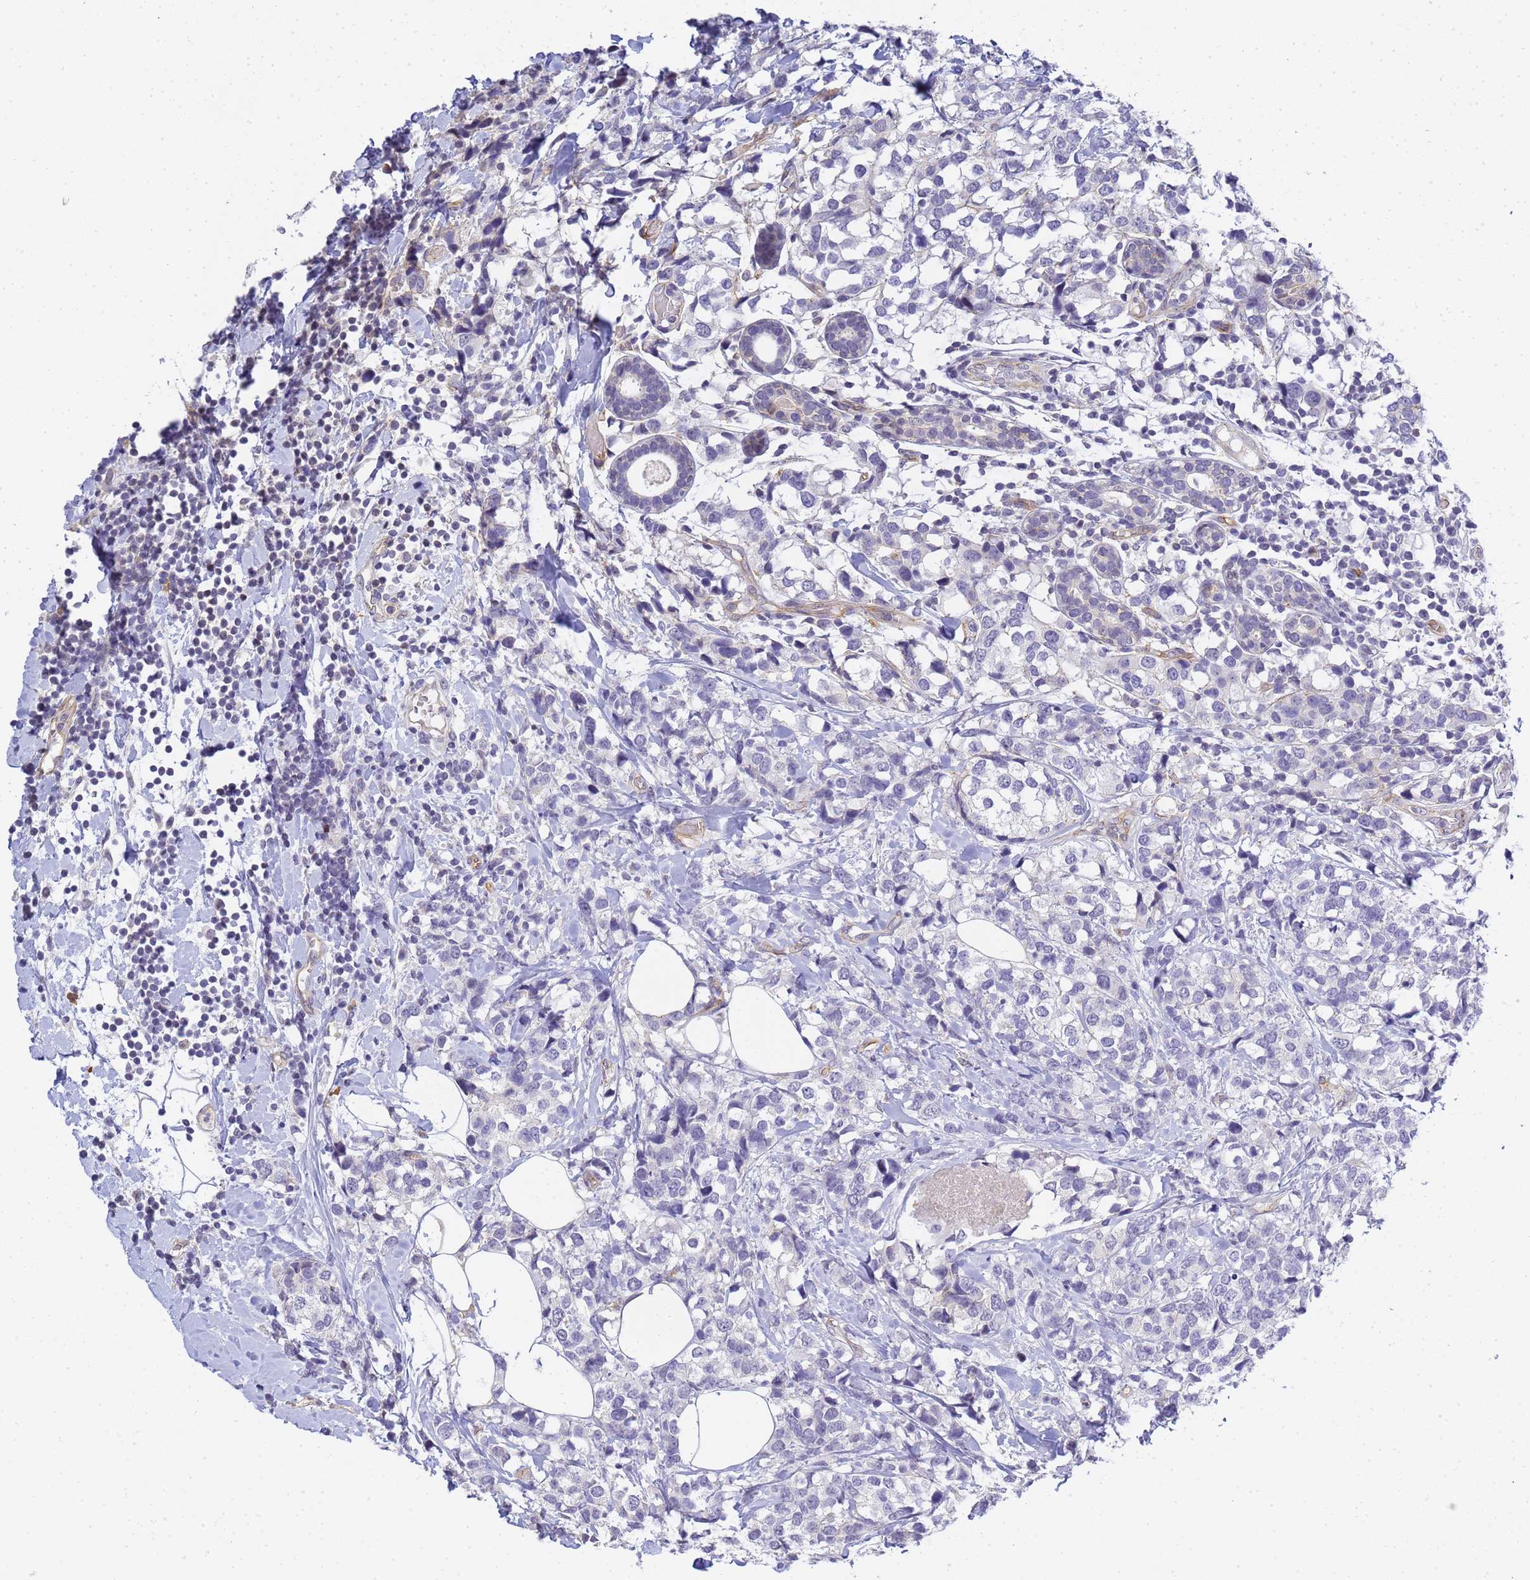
{"staining": {"intensity": "negative", "quantity": "none", "location": "none"}, "tissue": "breast cancer", "cell_type": "Tumor cells", "image_type": "cancer", "snomed": [{"axis": "morphology", "description": "Lobular carcinoma"}, {"axis": "topography", "description": "Breast"}], "caption": "Tumor cells show no significant protein positivity in breast cancer (lobular carcinoma).", "gene": "GON4L", "patient": {"sex": "female", "age": 59}}